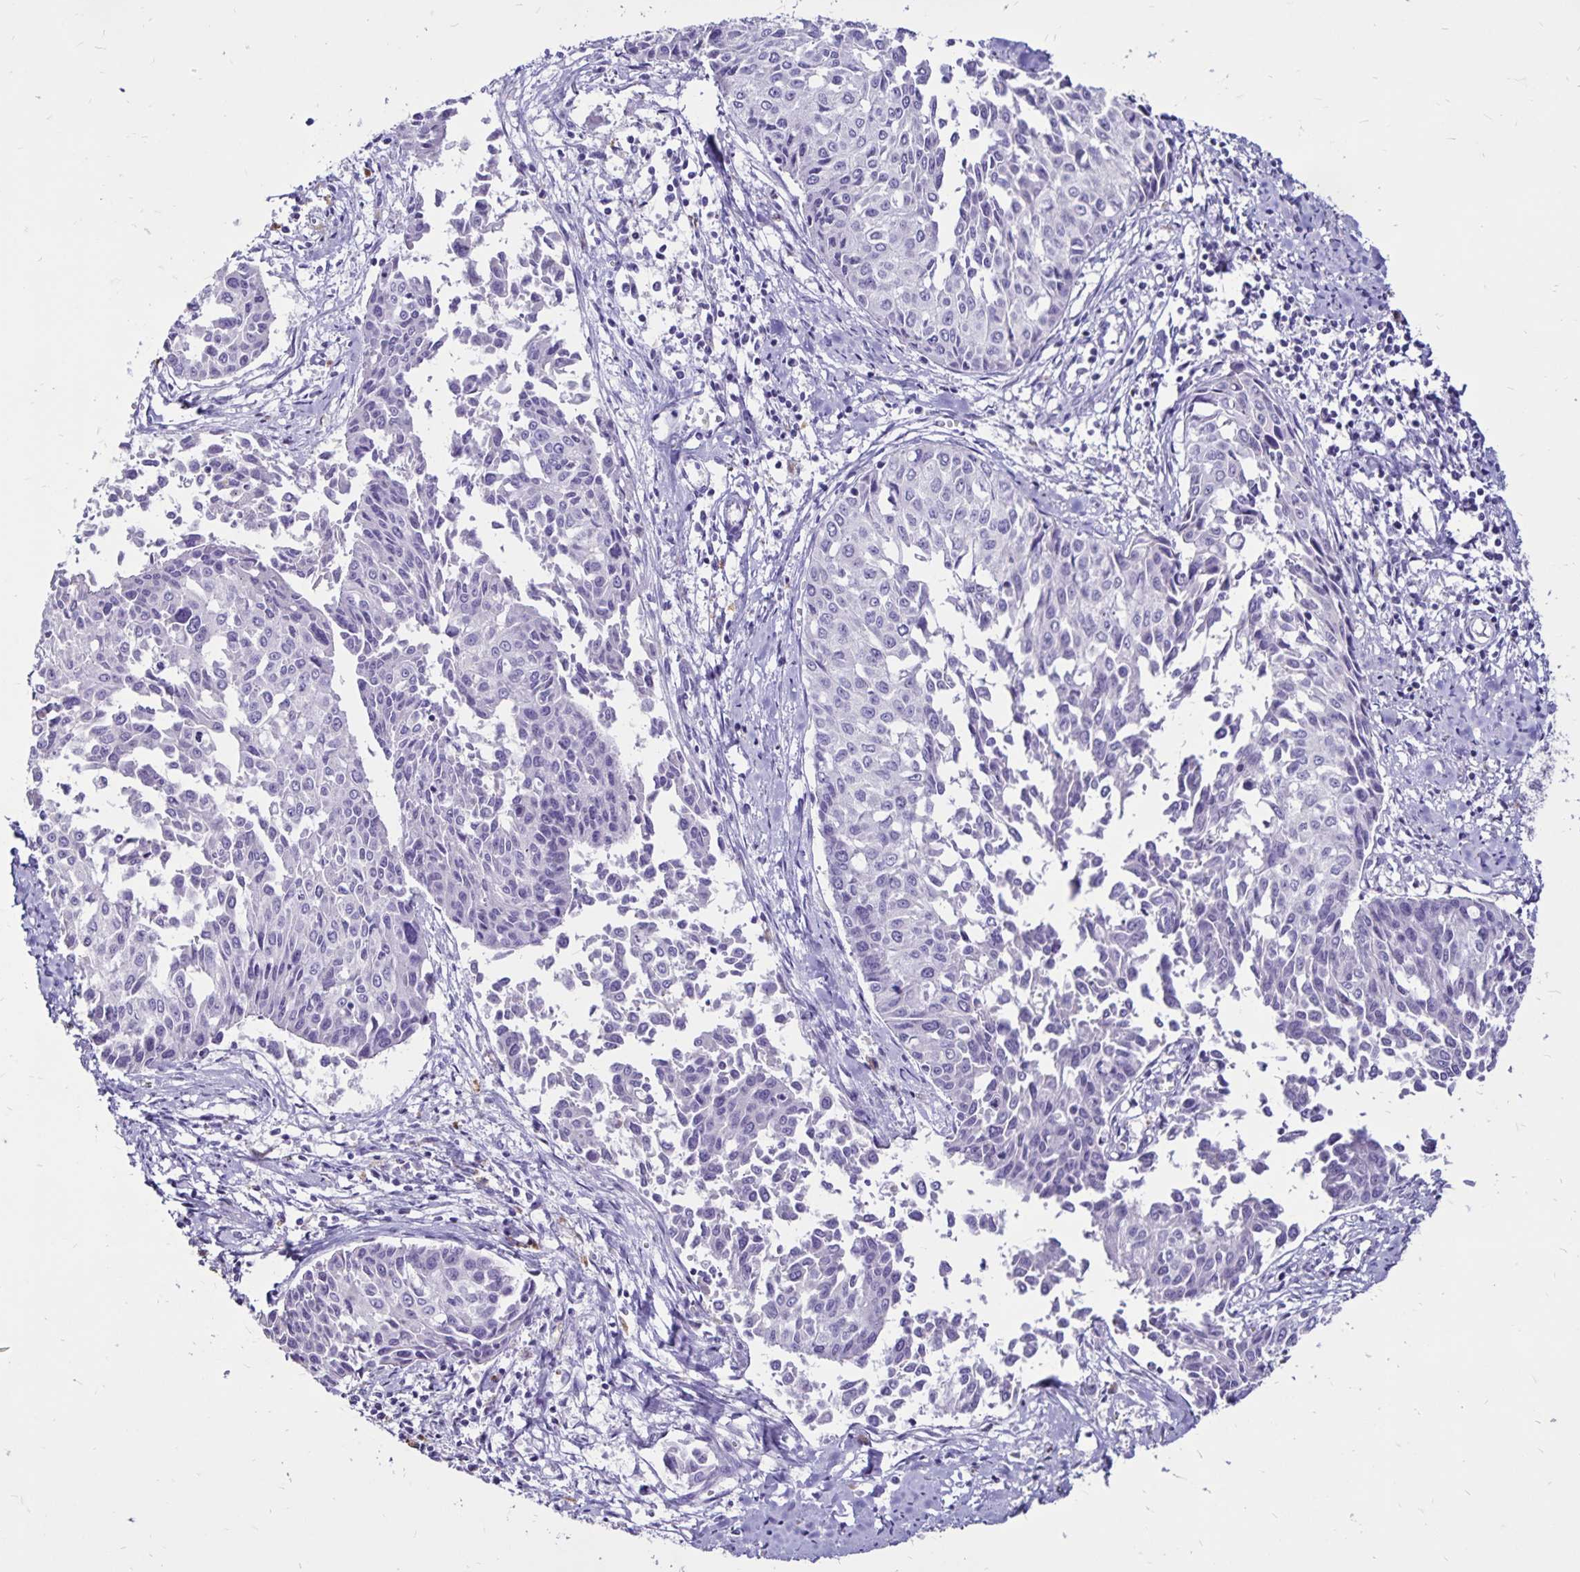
{"staining": {"intensity": "negative", "quantity": "none", "location": "none"}, "tissue": "cervical cancer", "cell_type": "Tumor cells", "image_type": "cancer", "snomed": [{"axis": "morphology", "description": "Squamous cell carcinoma, NOS"}, {"axis": "topography", "description": "Cervix"}], "caption": "Histopathology image shows no significant protein staining in tumor cells of cervical cancer.", "gene": "EVPL", "patient": {"sex": "female", "age": 50}}